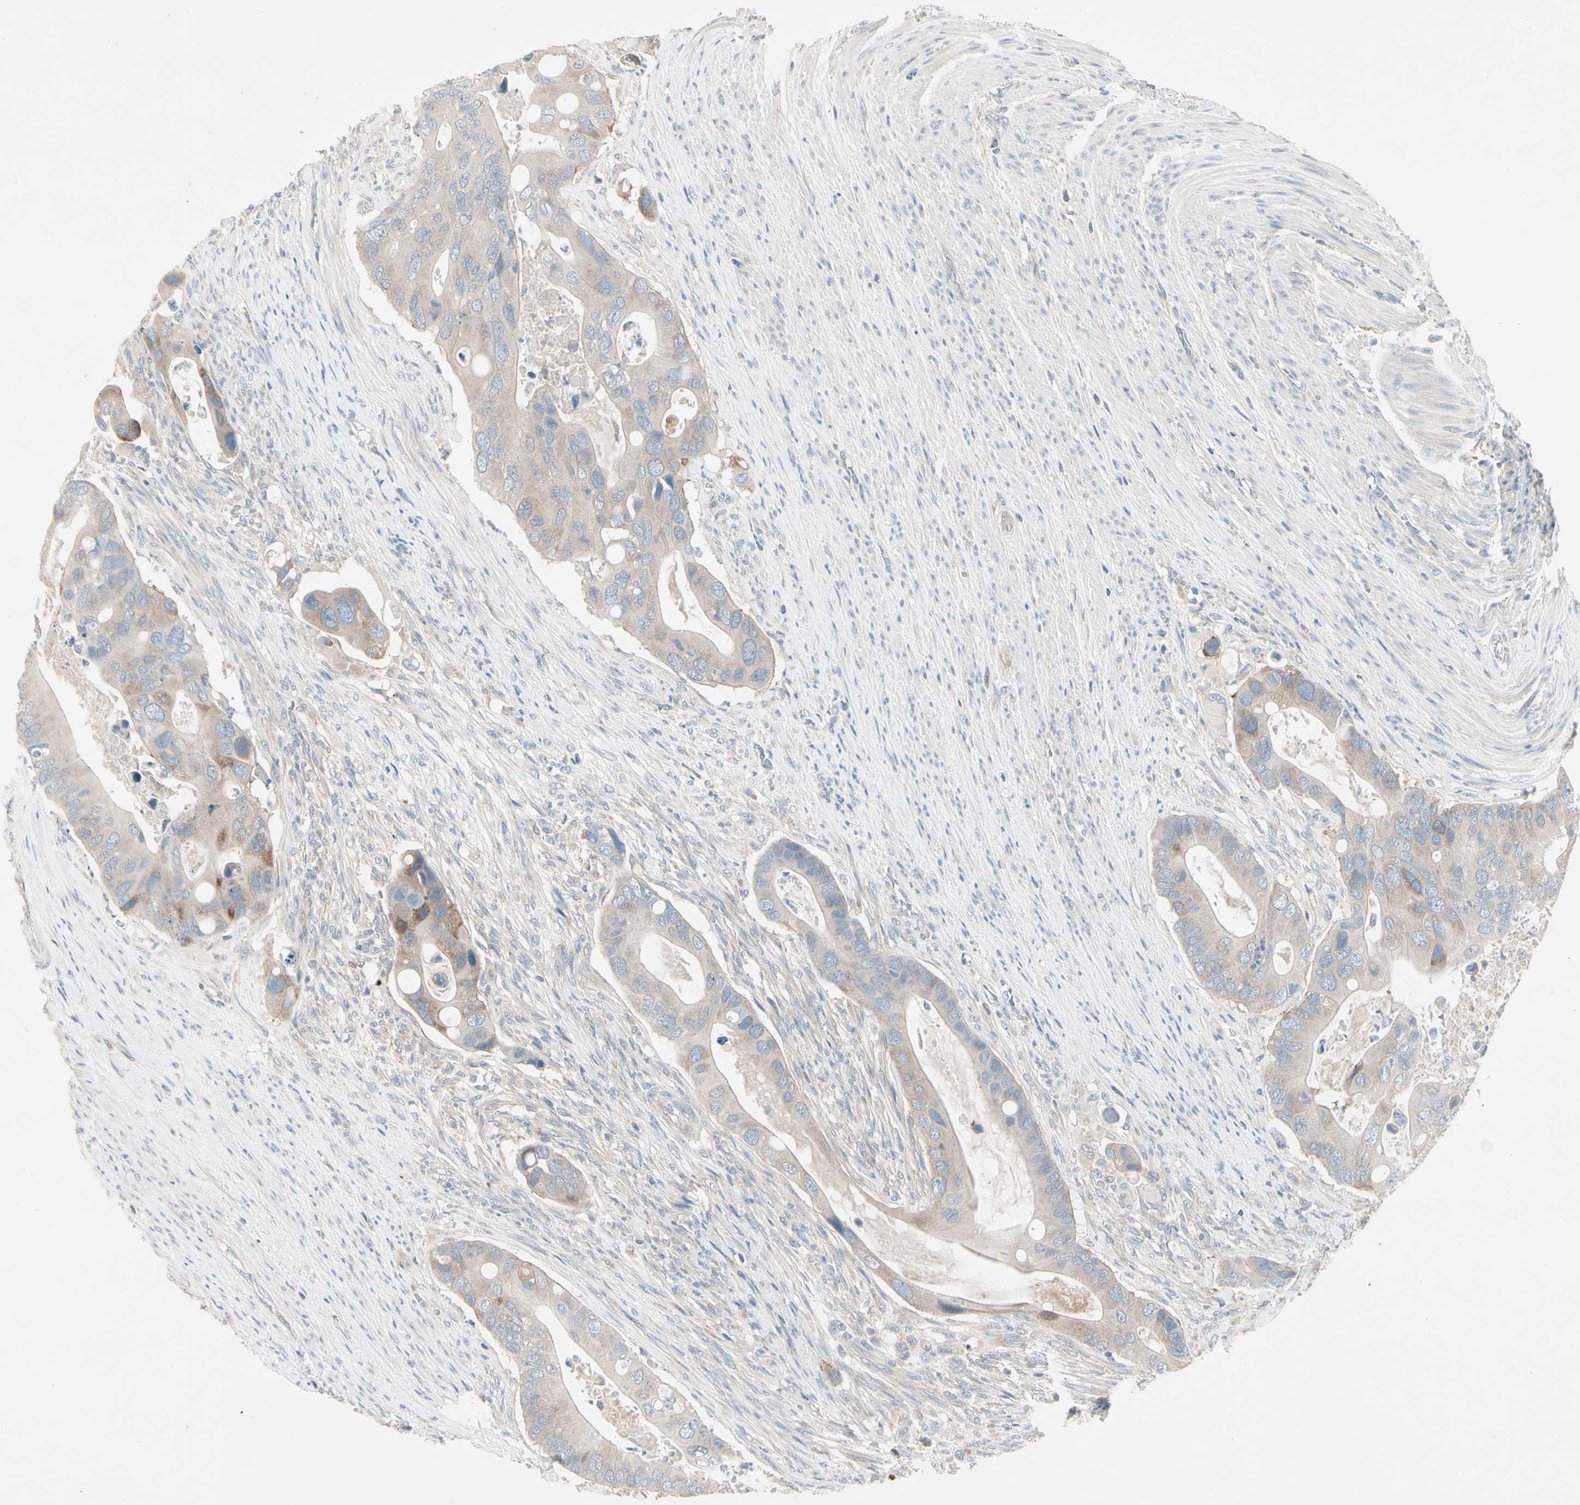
{"staining": {"intensity": "moderate", "quantity": ">75%", "location": "cytoplasmic/membranous,nuclear"}, "tissue": "colorectal cancer", "cell_type": "Tumor cells", "image_type": "cancer", "snomed": [{"axis": "morphology", "description": "Adenocarcinoma, NOS"}, {"axis": "topography", "description": "Rectum"}], "caption": "Human colorectal adenocarcinoma stained with a protein marker shows moderate staining in tumor cells.", "gene": "IL1R1", "patient": {"sex": "female", "age": 57}}